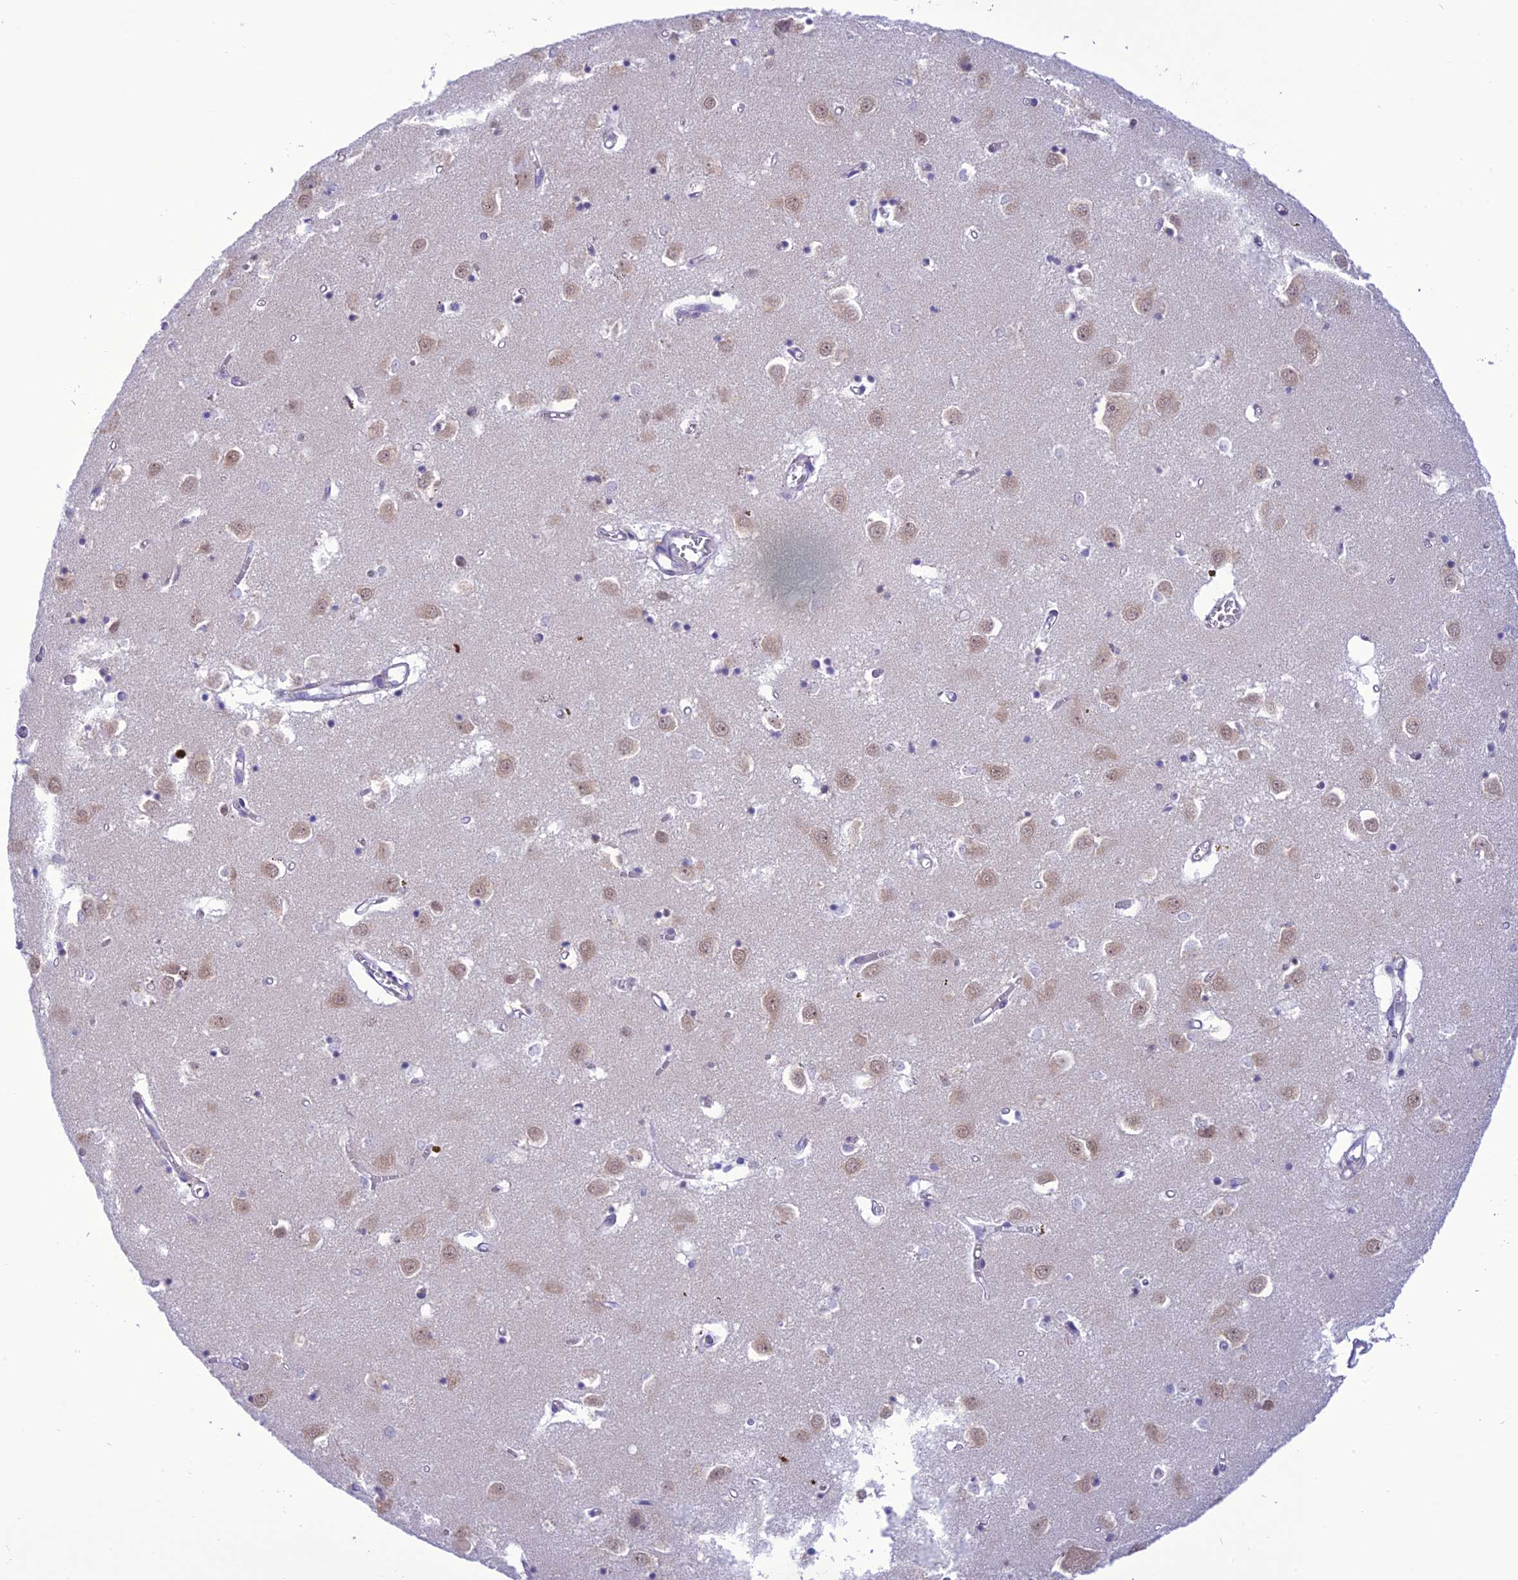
{"staining": {"intensity": "negative", "quantity": "none", "location": "none"}, "tissue": "caudate", "cell_type": "Glial cells", "image_type": "normal", "snomed": [{"axis": "morphology", "description": "Normal tissue, NOS"}, {"axis": "topography", "description": "Lateral ventricle wall"}], "caption": "A high-resolution histopathology image shows IHC staining of normal caudate, which shows no significant positivity in glial cells.", "gene": "RNF126", "patient": {"sex": "male", "age": 70}}